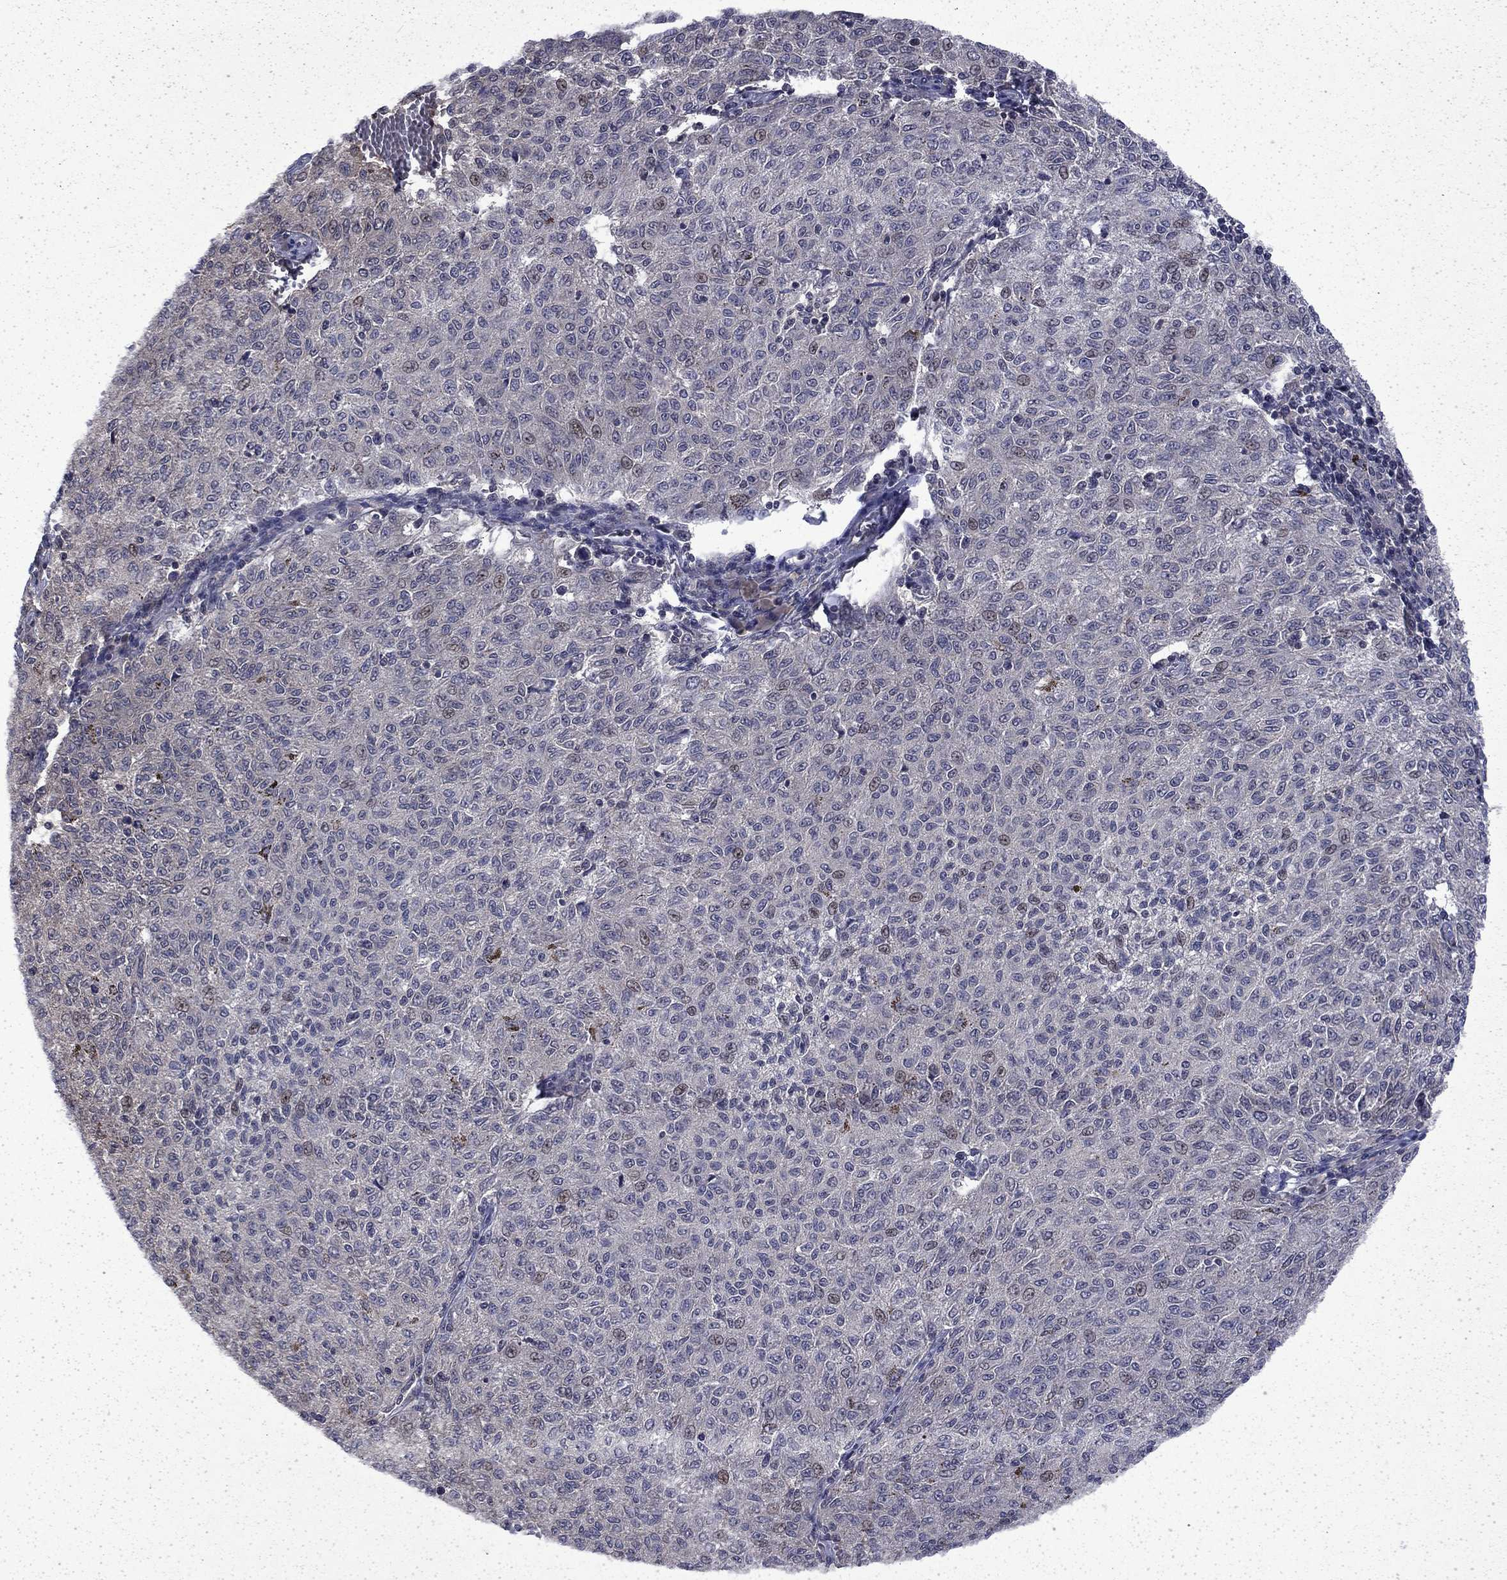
{"staining": {"intensity": "weak", "quantity": "<25%", "location": "nuclear"}, "tissue": "melanoma", "cell_type": "Tumor cells", "image_type": "cancer", "snomed": [{"axis": "morphology", "description": "Malignant melanoma, NOS"}, {"axis": "topography", "description": "Skin"}], "caption": "DAB (3,3'-diaminobenzidine) immunohistochemical staining of melanoma demonstrates no significant expression in tumor cells.", "gene": "CHAT", "patient": {"sex": "female", "age": 72}}